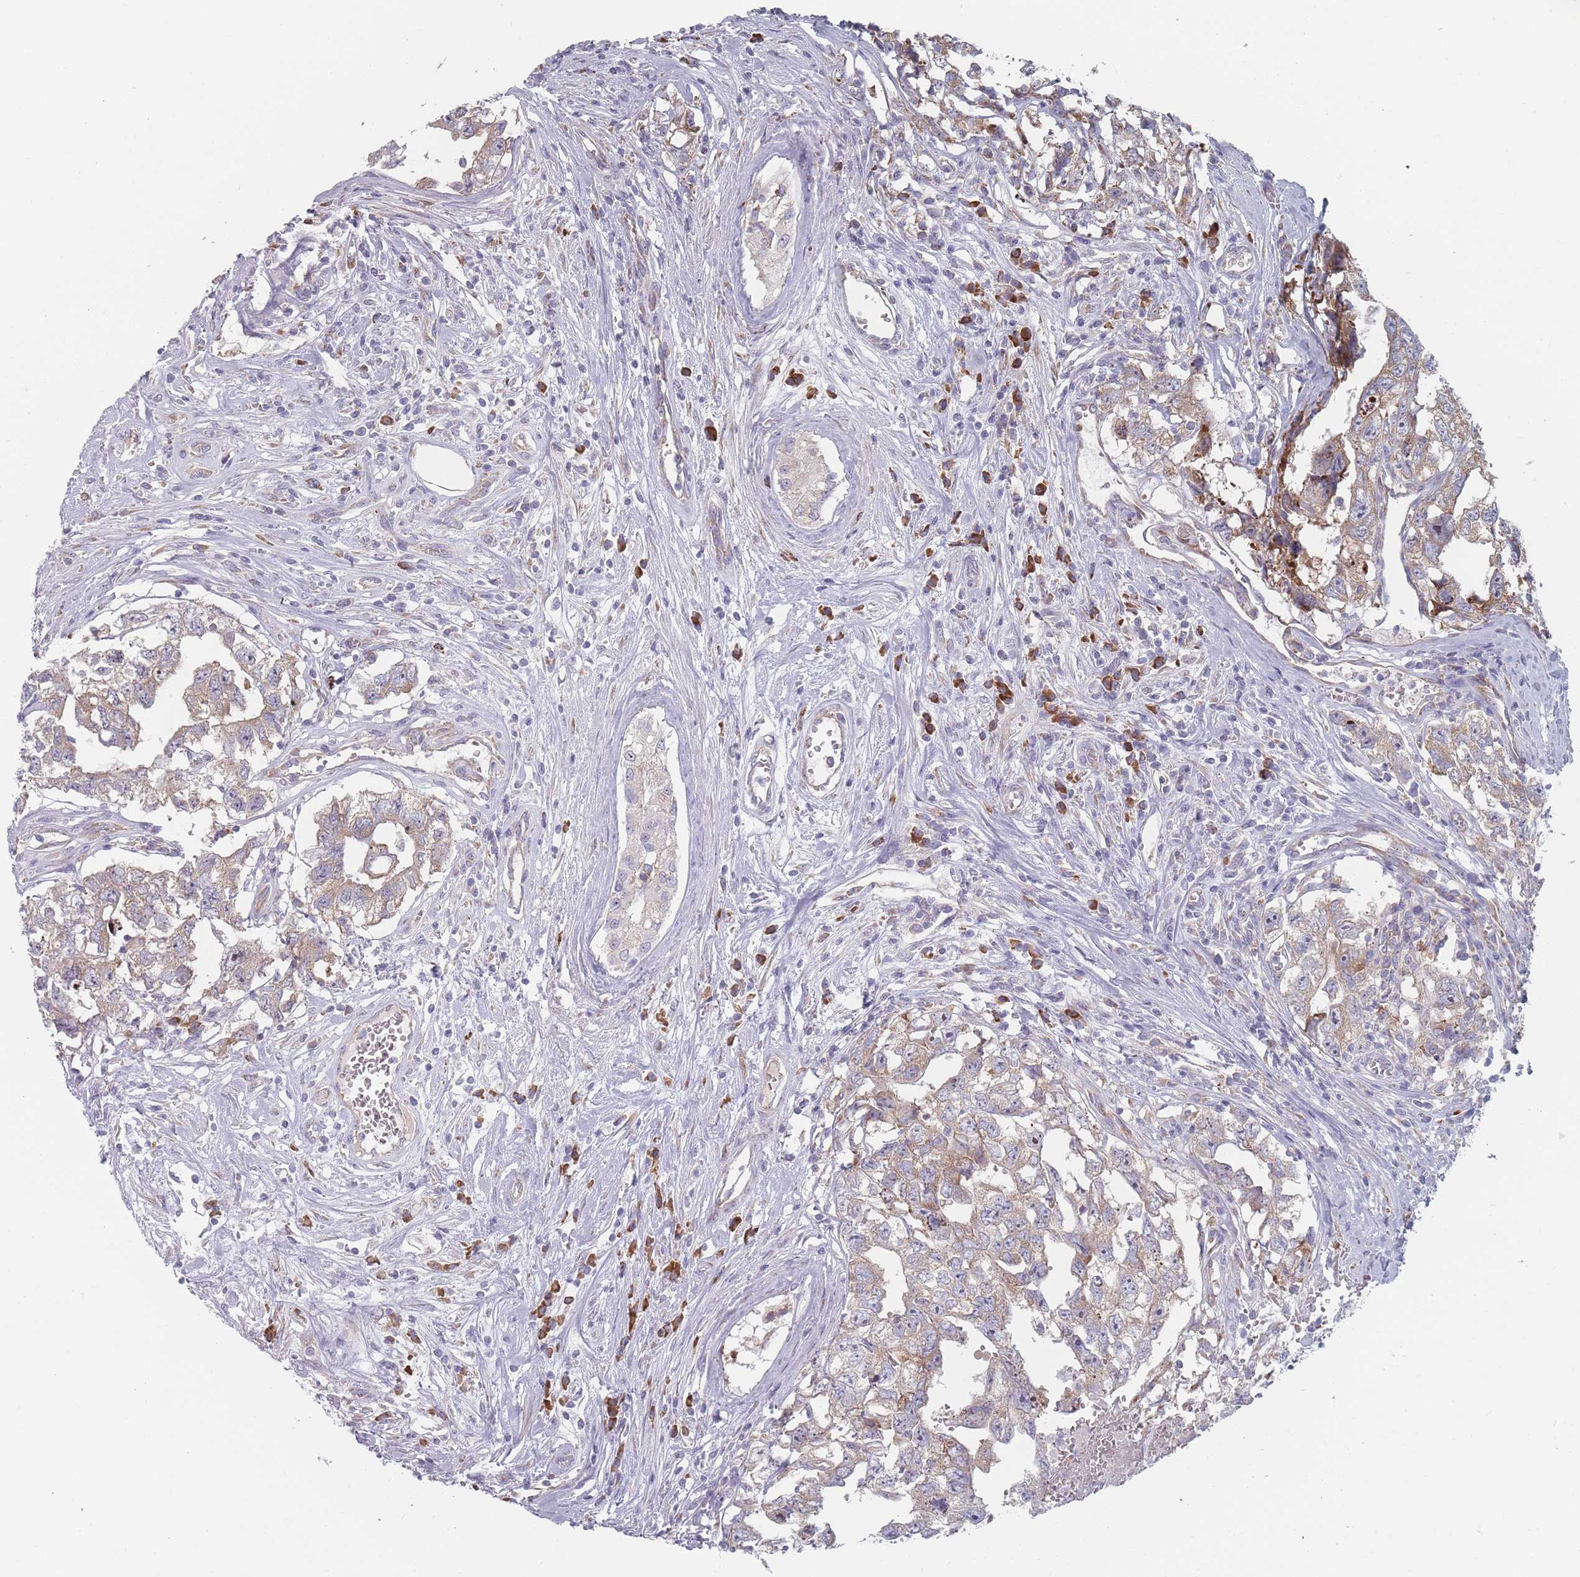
{"staining": {"intensity": "moderate", "quantity": "<25%", "location": "cytoplasmic/membranous"}, "tissue": "testis cancer", "cell_type": "Tumor cells", "image_type": "cancer", "snomed": [{"axis": "morphology", "description": "Carcinoma, Embryonal, NOS"}, {"axis": "topography", "description": "Testis"}], "caption": "Moderate cytoplasmic/membranous protein expression is appreciated in about <25% of tumor cells in testis embryonal carcinoma.", "gene": "CACNG5", "patient": {"sex": "male", "age": 22}}